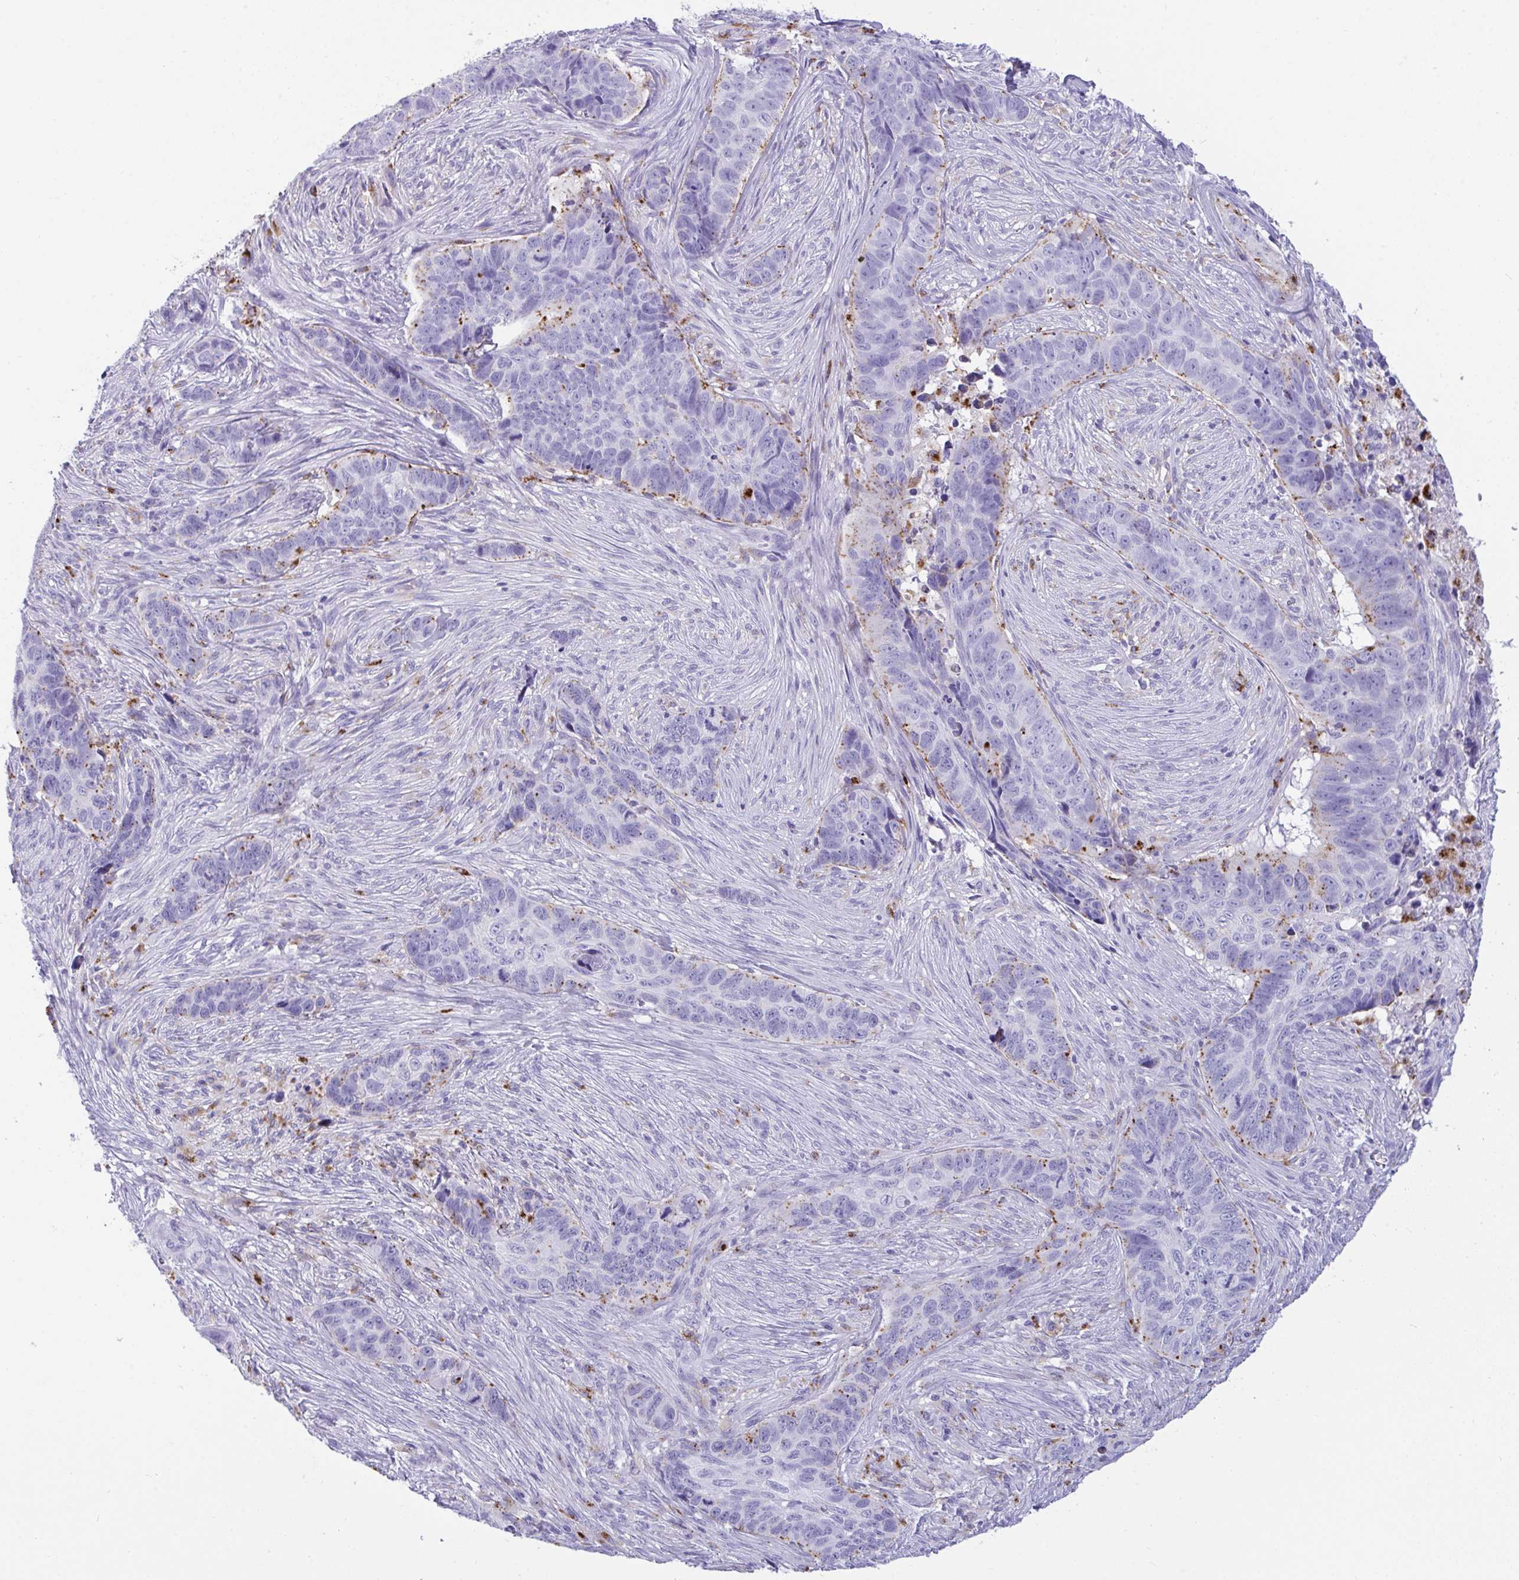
{"staining": {"intensity": "moderate", "quantity": "<25%", "location": "cytoplasmic/membranous"}, "tissue": "skin cancer", "cell_type": "Tumor cells", "image_type": "cancer", "snomed": [{"axis": "morphology", "description": "Basal cell carcinoma"}, {"axis": "topography", "description": "Skin"}], "caption": "A brown stain labels moderate cytoplasmic/membranous staining of a protein in basal cell carcinoma (skin) tumor cells.", "gene": "CPVL", "patient": {"sex": "female", "age": 82}}